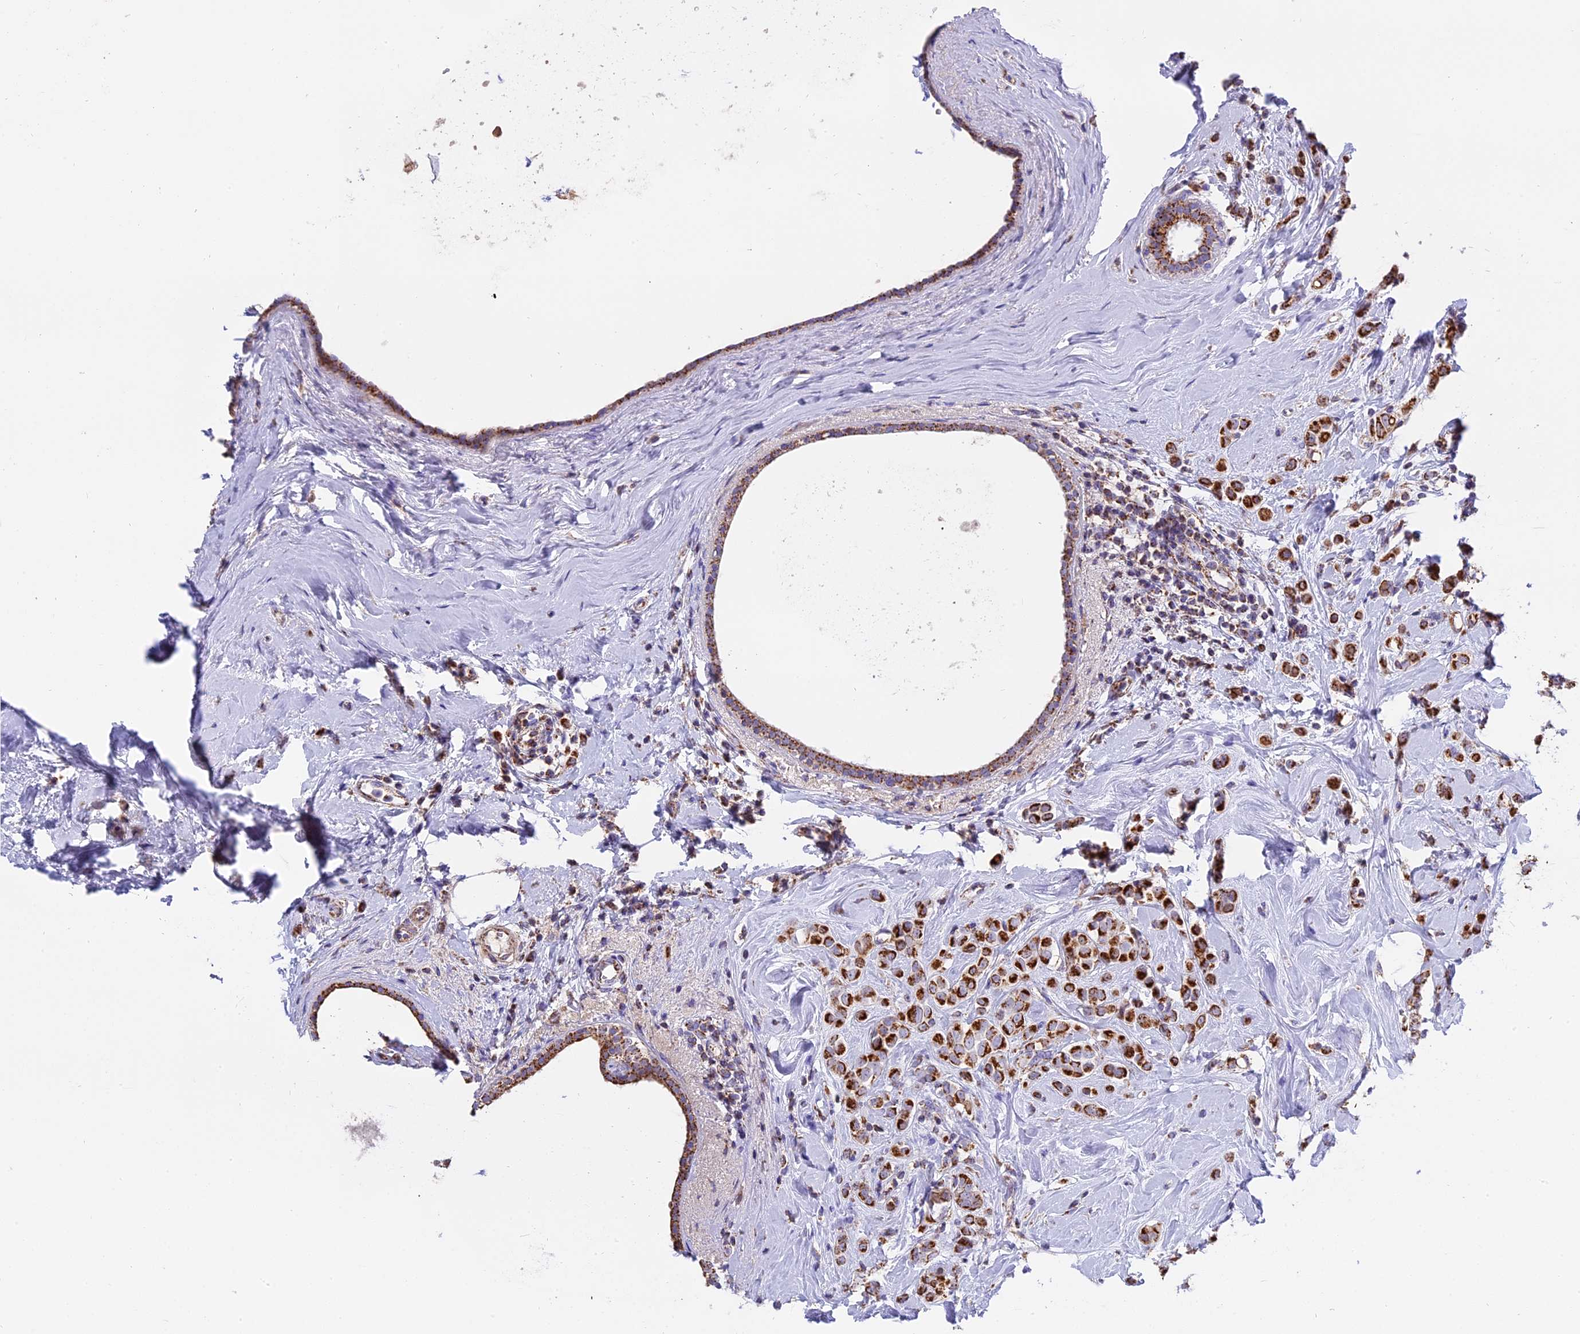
{"staining": {"intensity": "strong", "quantity": ">75%", "location": "cytoplasmic/membranous"}, "tissue": "breast cancer", "cell_type": "Tumor cells", "image_type": "cancer", "snomed": [{"axis": "morphology", "description": "Lobular carcinoma"}, {"axis": "topography", "description": "Breast"}], "caption": "Immunohistochemical staining of breast cancer exhibits high levels of strong cytoplasmic/membranous positivity in about >75% of tumor cells.", "gene": "MRPS34", "patient": {"sex": "female", "age": 47}}